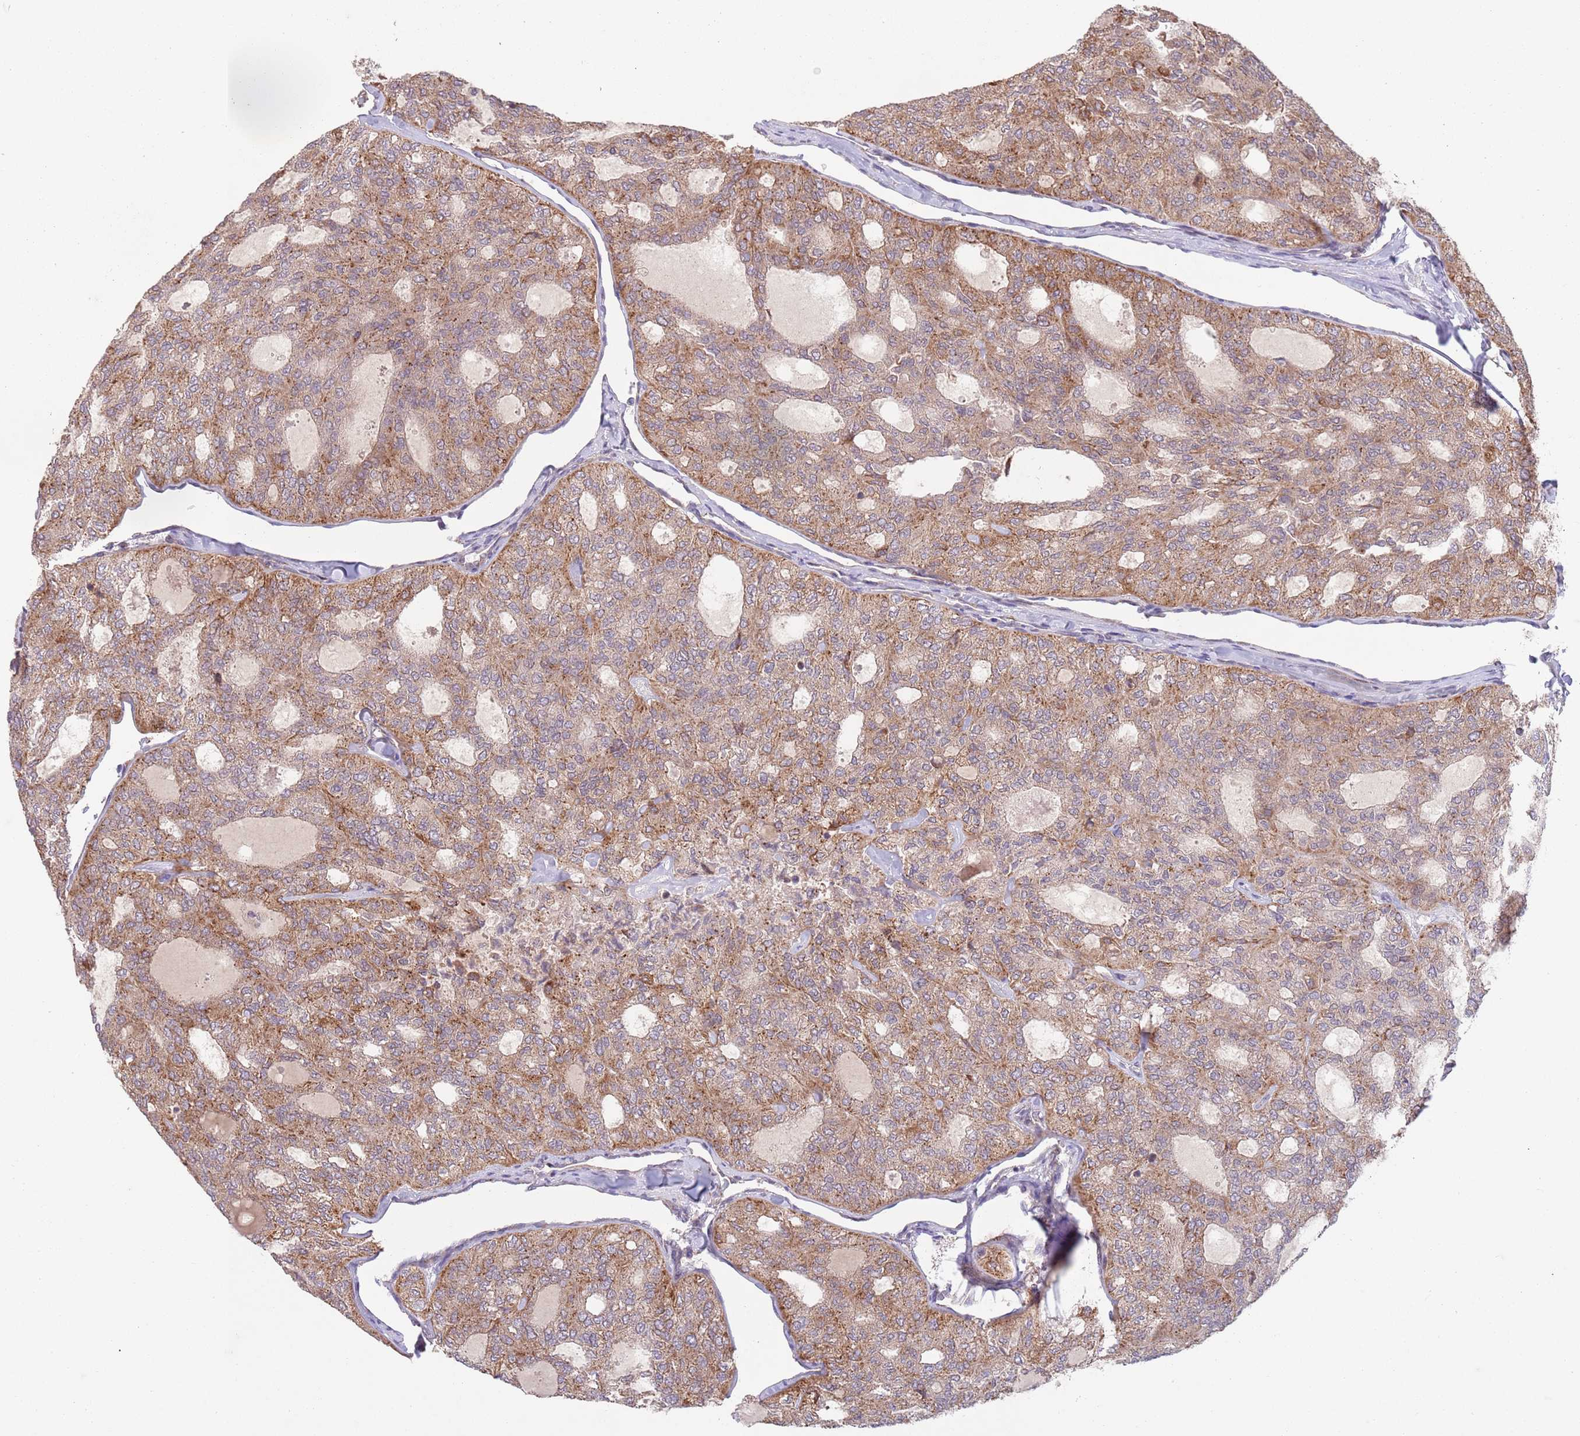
{"staining": {"intensity": "moderate", "quantity": ">75%", "location": "cytoplasmic/membranous"}, "tissue": "thyroid cancer", "cell_type": "Tumor cells", "image_type": "cancer", "snomed": [{"axis": "morphology", "description": "Follicular adenoma carcinoma, NOS"}, {"axis": "topography", "description": "Thyroid gland"}], "caption": "Immunohistochemistry (IHC) (DAB (3,3'-diaminobenzidine)) staining of human thyroid follicular adenoma carcinoma displays moderate cytoplasmic/membranous protein positivity in about >75% of tumor cells.", "gene": "CHD9", "patient": {"sex": "male", "age": 75}}